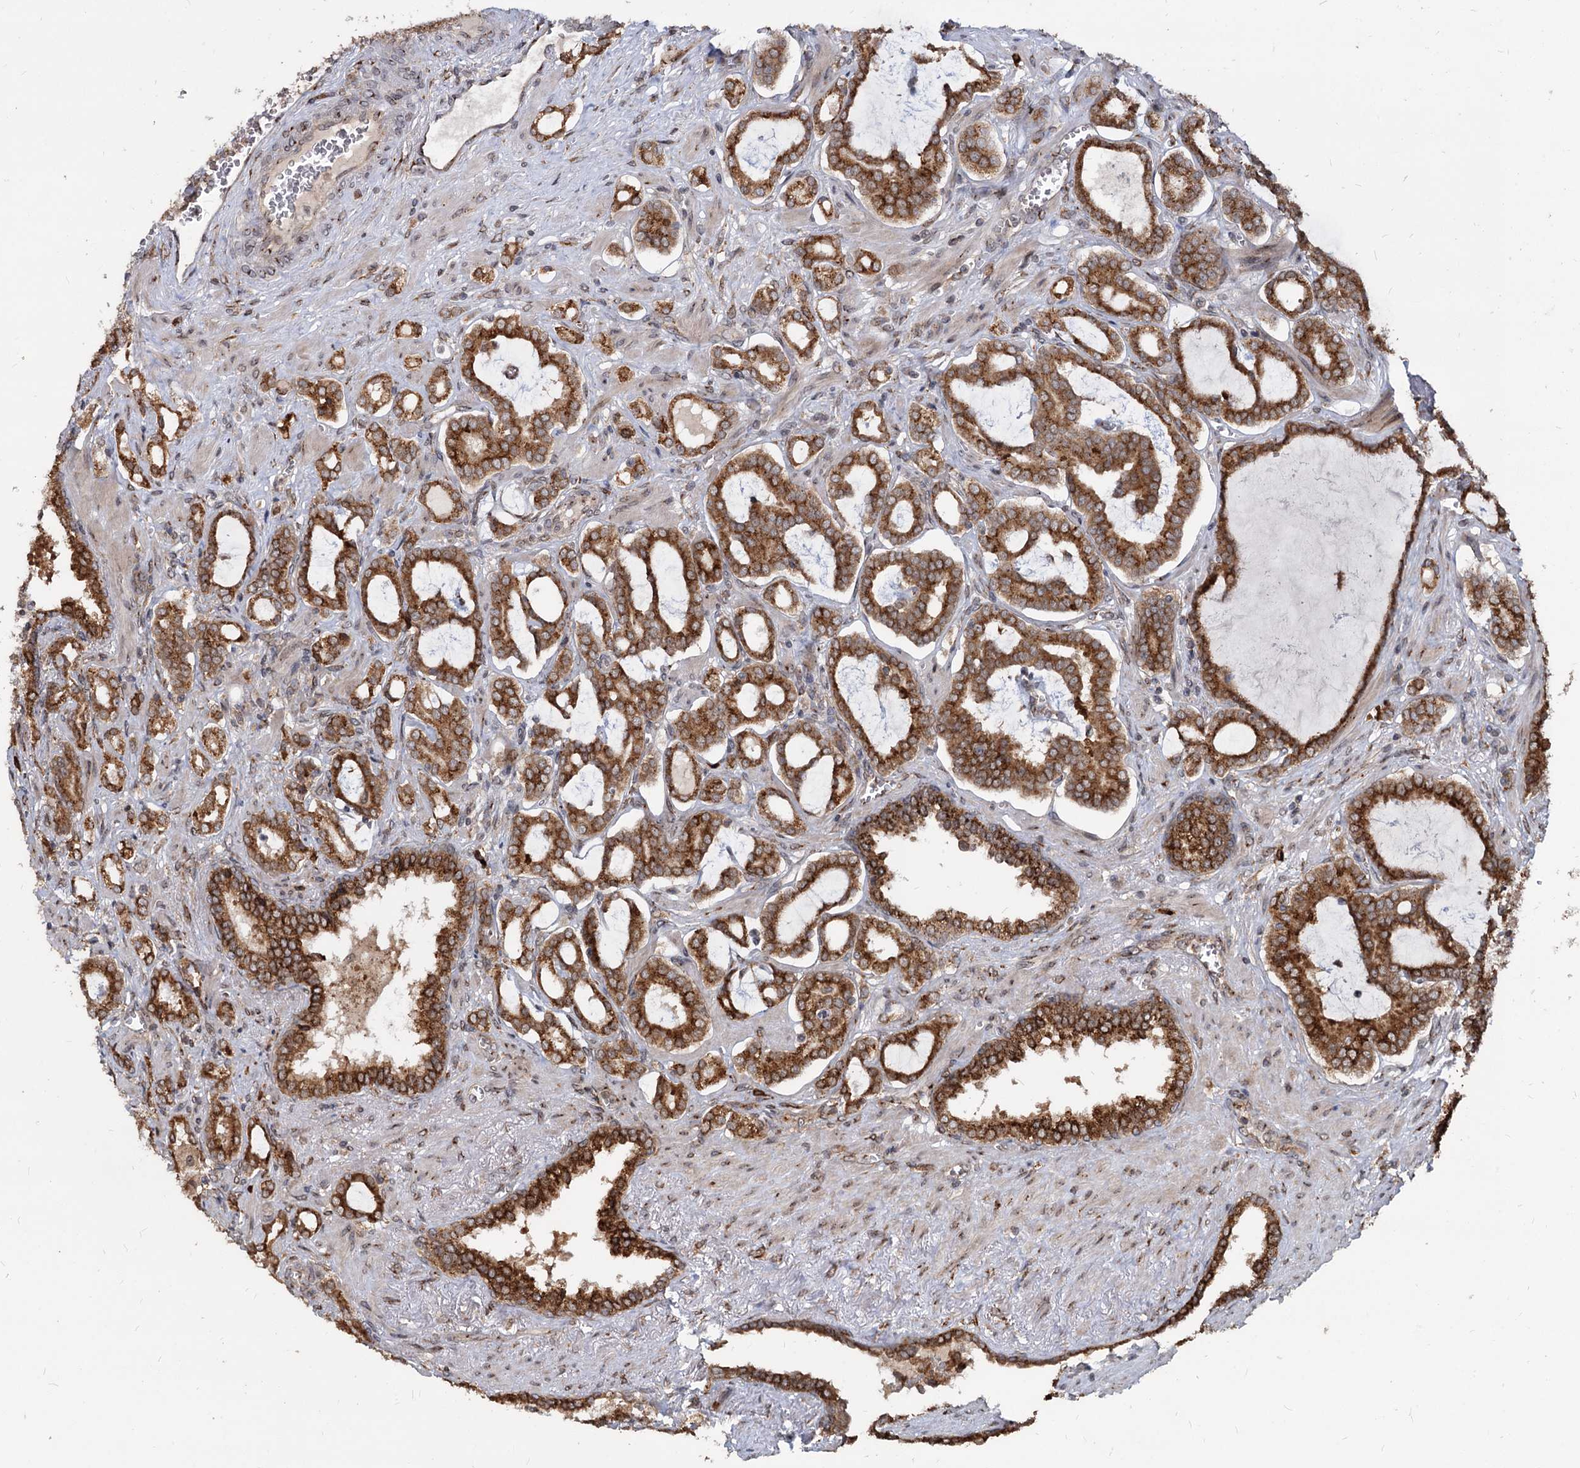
{"staining": {"intensity": "moderate", "quantity": ">75%", "location": "cytoplasmic/membranous"}, "tissue": "prostate cancer", "cell_type": "Tumor cells", "image_type": "cancer", "snomed": [{"axis": "morphology", "description": "Adenocarcinoma, High grade"}, {"axis": "topography", "description": "Prostate and seminal vesicle, NOS"}], "caption": "Protein staining shows moderate cytoplasmic/membranous expression in about >75% of tumor cells in prostate adenocarcinoma (high-grade). The staining was performed using DAB to visualize the protein expression in brown, while the nuclei were stained in blue with hematoxylin (Magnification: 20x).", "gene": "SAAL1", "patient": {"sex": "male", "age": 67}}